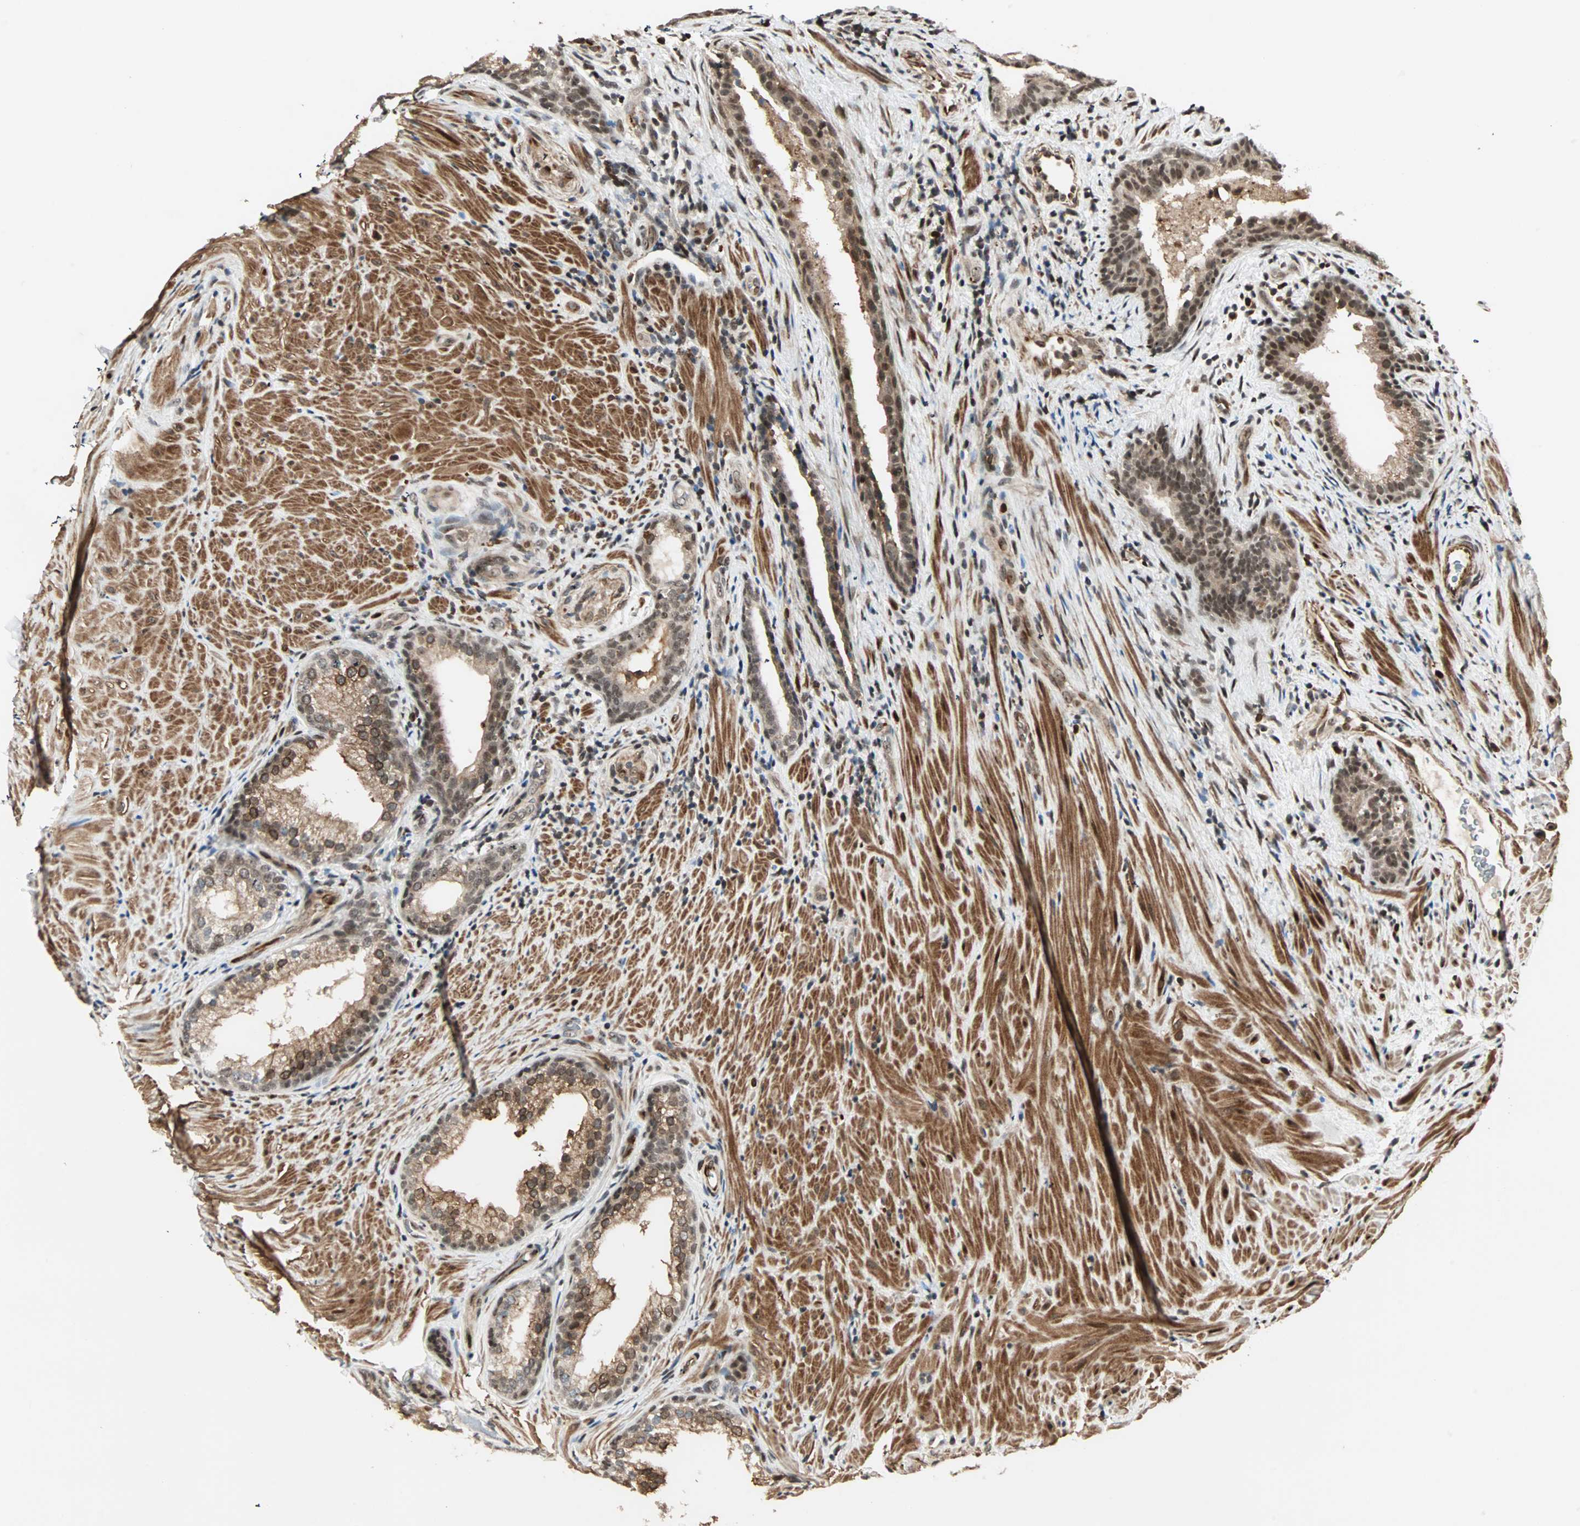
{"staining": {"intensity": "weak", "quantity": ">75%", "location": "cytoplasmic/membranous"}, "tissue": "prostate", "cell_type": "Glandular cells", "image_type": "normal", "snomed": [{"axis": "morphology", "description": "Normal tissue, NOS"}, {"axis": "topography", "description": "Prostate"}], "caption": "Immunohistochemistry image of benign prostate: human prostate stained using immunohistochemistry (IHC) demonstrates low levels of weak protein expression localized specifically in the cytoplasmic/membranous of glandular cells, appearing as a cytoplasmic/membranous brown color.", "gene": "ZBED9", "patient": {"sex": "male", "age": 76}}